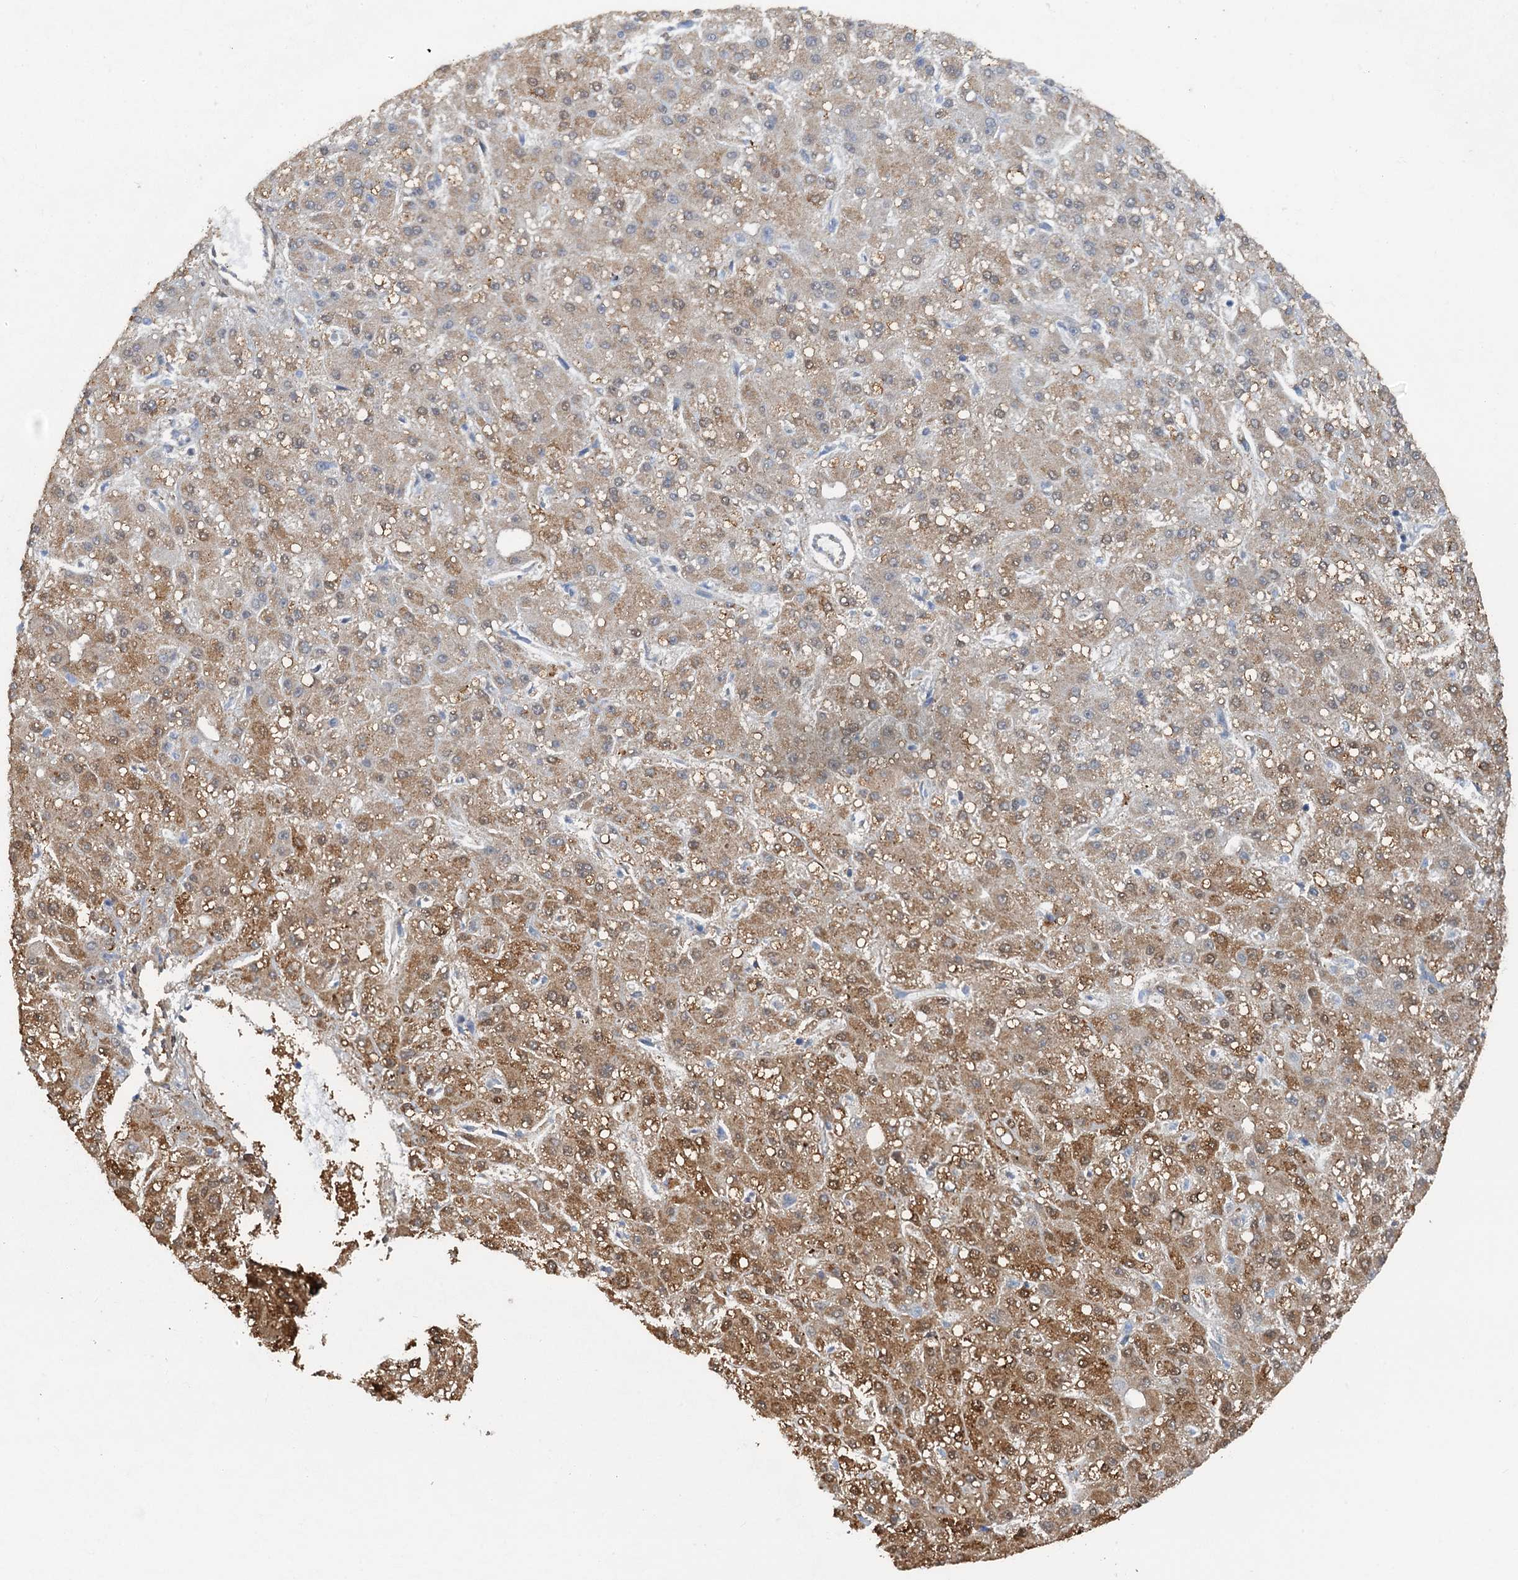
{"staining": {"intensity": "moderate", "quantity": "25%-75%", "location": "cytoplasmic/membranous,nuclear"}, "tissue": "liver cancer", "cell_type": "Tumor cells", "image_type": "cancer", "snomed": [{"axis": "morphology", "description": "Carcinoma, Hepatocellular, NOS"}, {"axis": "topography", "description": "Liver"}], "caption": "This histopathology image displays immunohistochemistry (IHC) staining of human hepatocellular carcinoma (liver), with medium moderate cytoplasmic/membranous and nuclear expression in approximately 25%-75% of tumor cells.", "gene": "POGLUT3", "patient": {"sex": "male", "age": 67}}